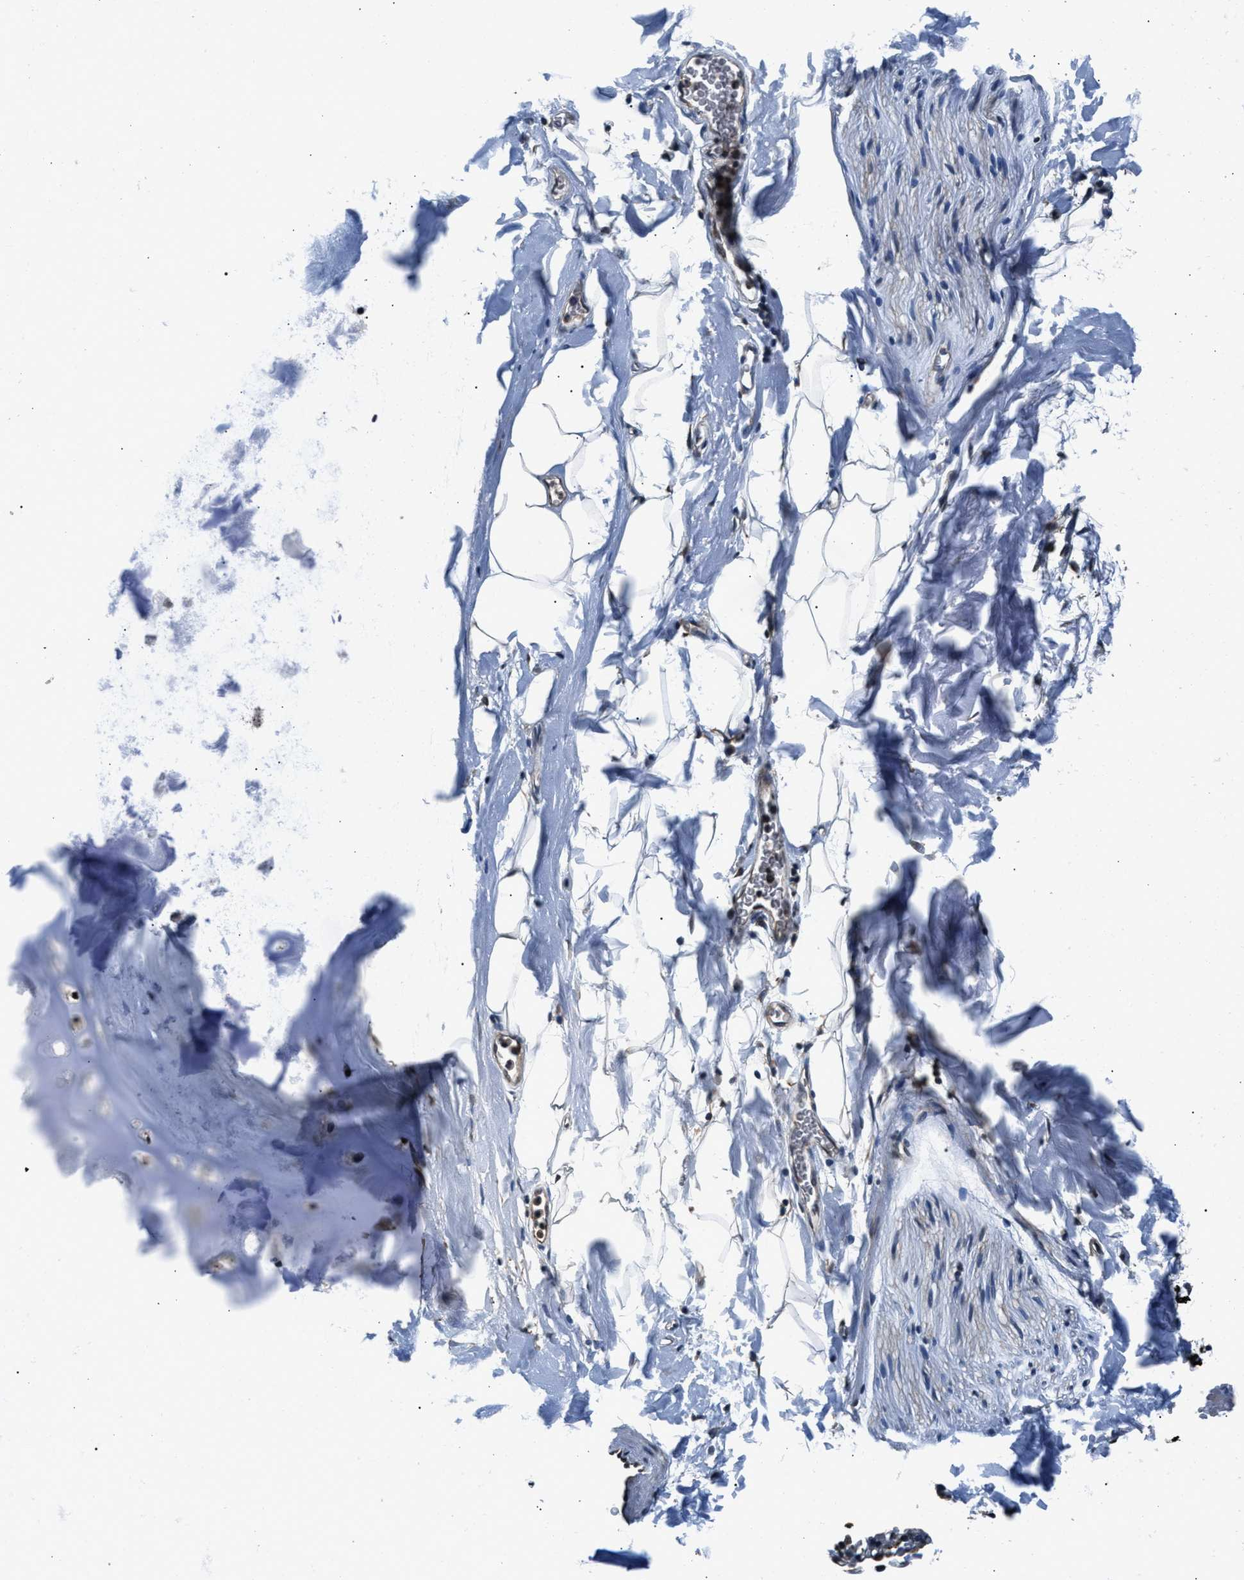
{"staining": {"intensity": "weak", "quantity": ">75%", "location": "nuclear"}, "tissue": "adipose tissue", "cell_type": "Adipocytes", "image_type": "normal", "snomed": [{"axis": "morphology", "description": "Normal tissue, NOS"}, {"axis": "topography", "description": "Cartilage tissue"}, {"axis": "topography", "description": "Bronchus"}], "caption": "Benign adipose tissue demonstrates weak nuclear staining in about >75% of adipocytes, visualized by immunohistochemistry.", "gene": "RBM33", "patient": {"sex": "female", "age": 53}}